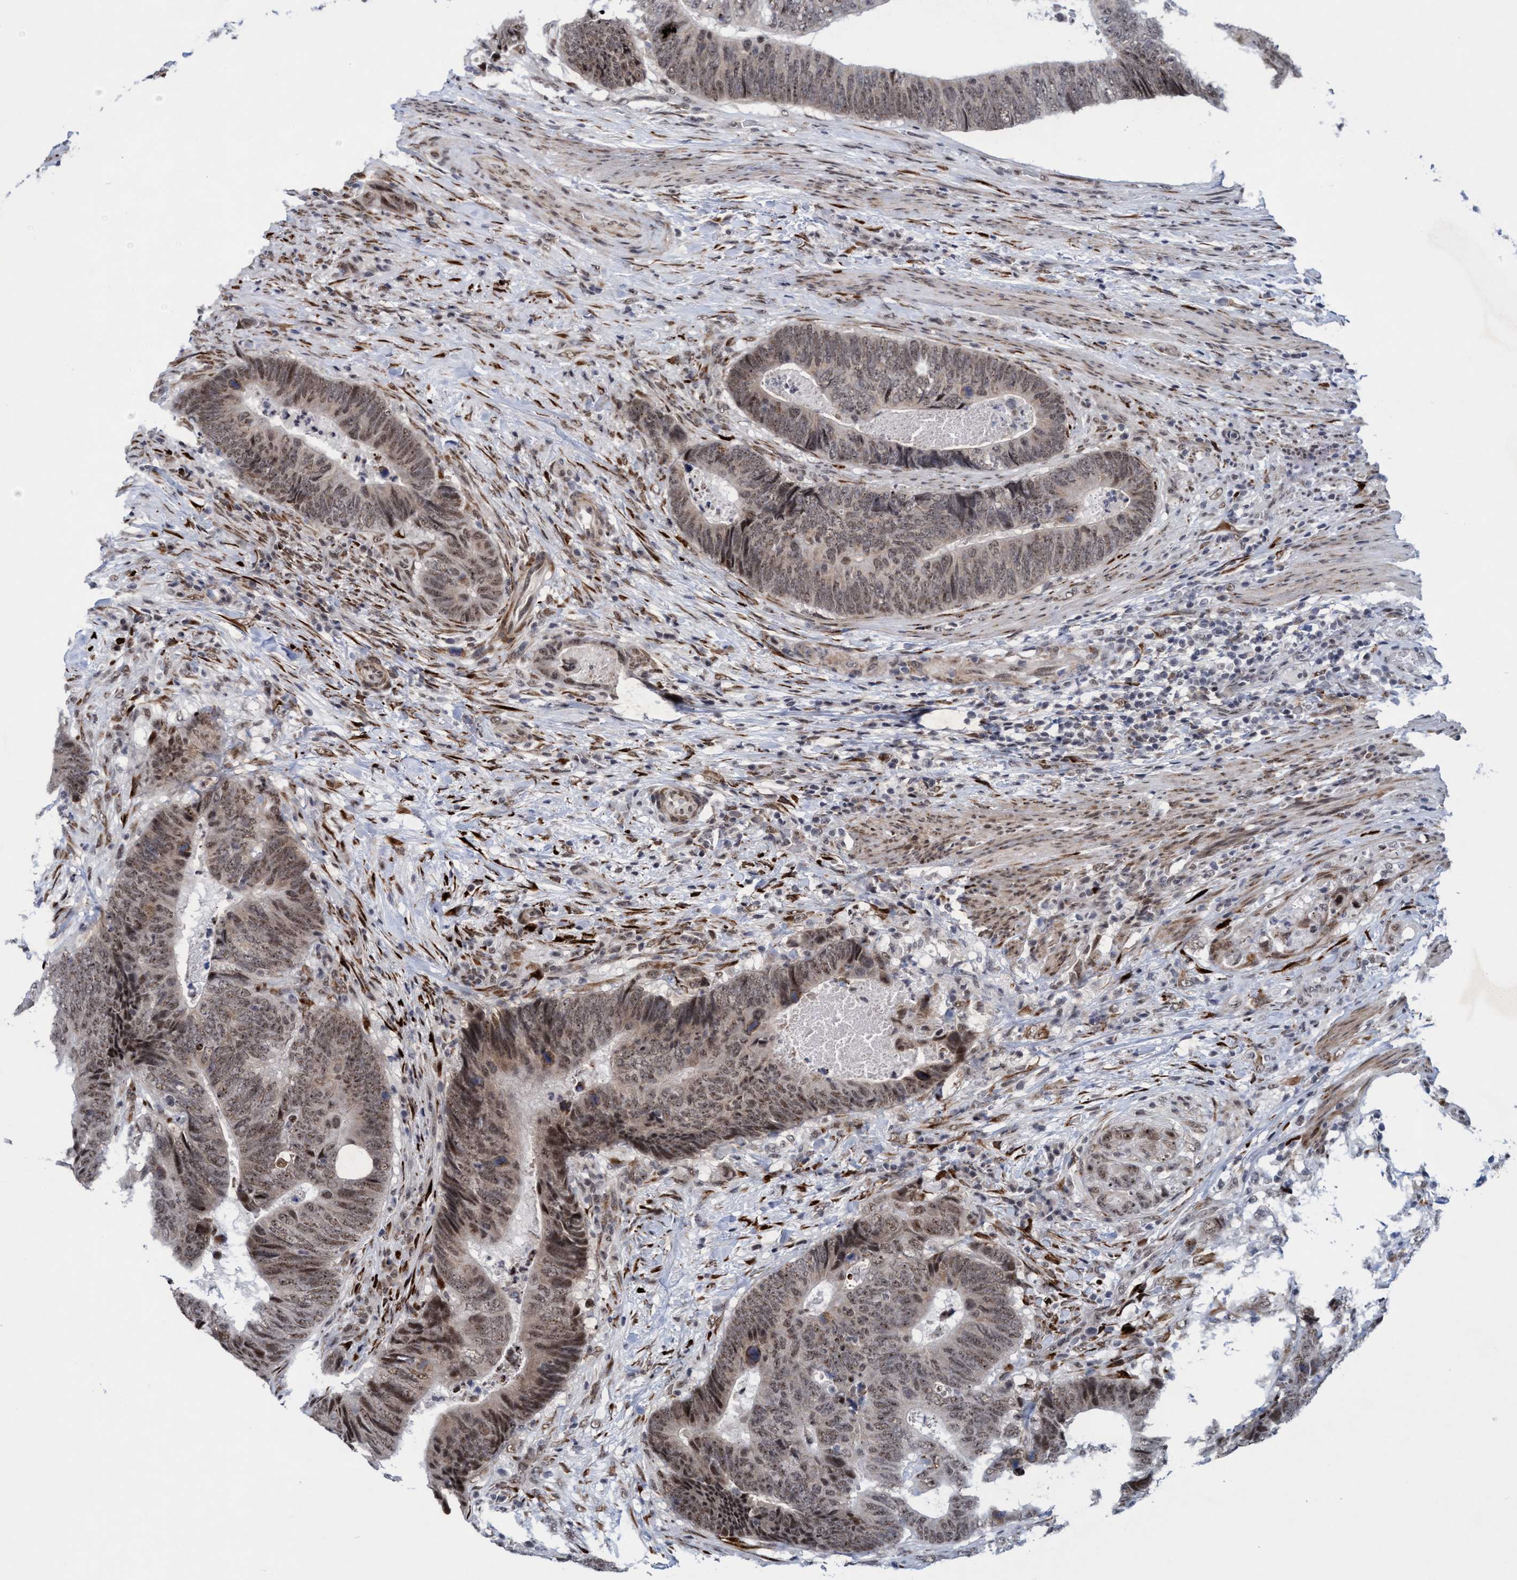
{"staining": {"intensity": "weak", "quantity": ">75%", "location": "cytoplasmic/membranous,nuclear"}, "tissue": "colorectal cancer", "cell_type": "Tumor cells", "image_type": "cancer", "snomed": [{"axis": "morphology", "description": "Adenocarcinoma, NOS"}, {"axis": "topography", "description": "Colon"}], "caption": "There is low levels of weak cytoplasmic/membranous and nuclear staining in tumor cells of colorectal cancer, as demonstrated by immunohistochemical staining (brown color).", "gene": "GLT6D1", "patient": {"sex": "male", "age": 56}}